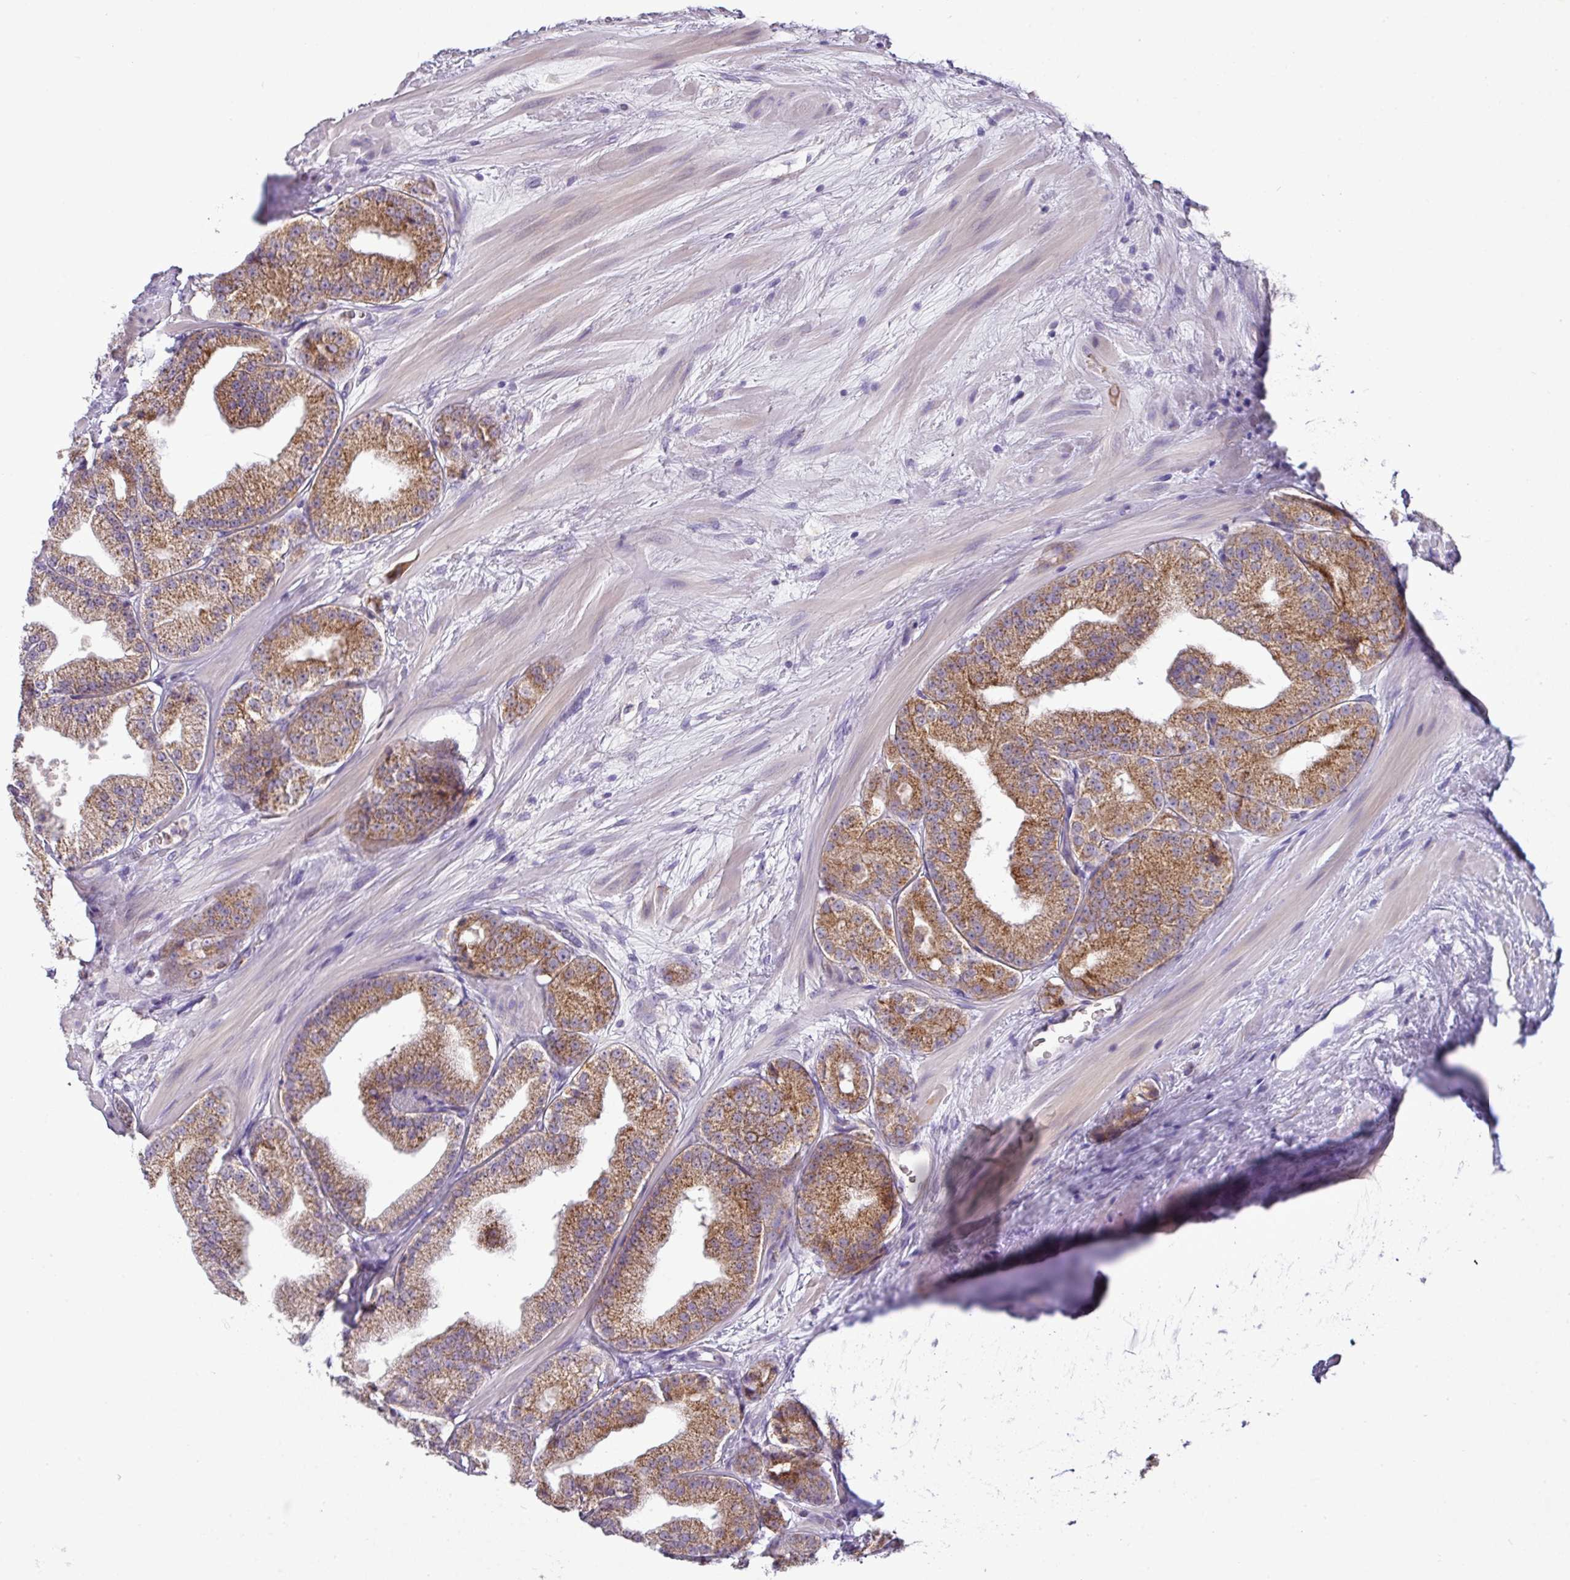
{"staining": {"intensity": "moderate", "quantity": ">75%", "location": "cytoplasmic/membranous"}, "tissue": "prostate cancer", "cell_type": "Tumor cells", "image_type": "cancer", "snomed": [{"axis": "morphology", "description": "Adenocarcinoma, High grade"}, {"axis": "topography", "description": "Prostate"}], "caption": "Prostate cancer tissue reveals moderate cytoplasmic/membranous positivity in about >75% of tumor cells (DAB (3,3'-diaminobenzidine) IHC, brown staining for protein, blue staining for nuclei).", "gene": "TRAPPC1", "patient": {"sex": "male", "age": 68}}